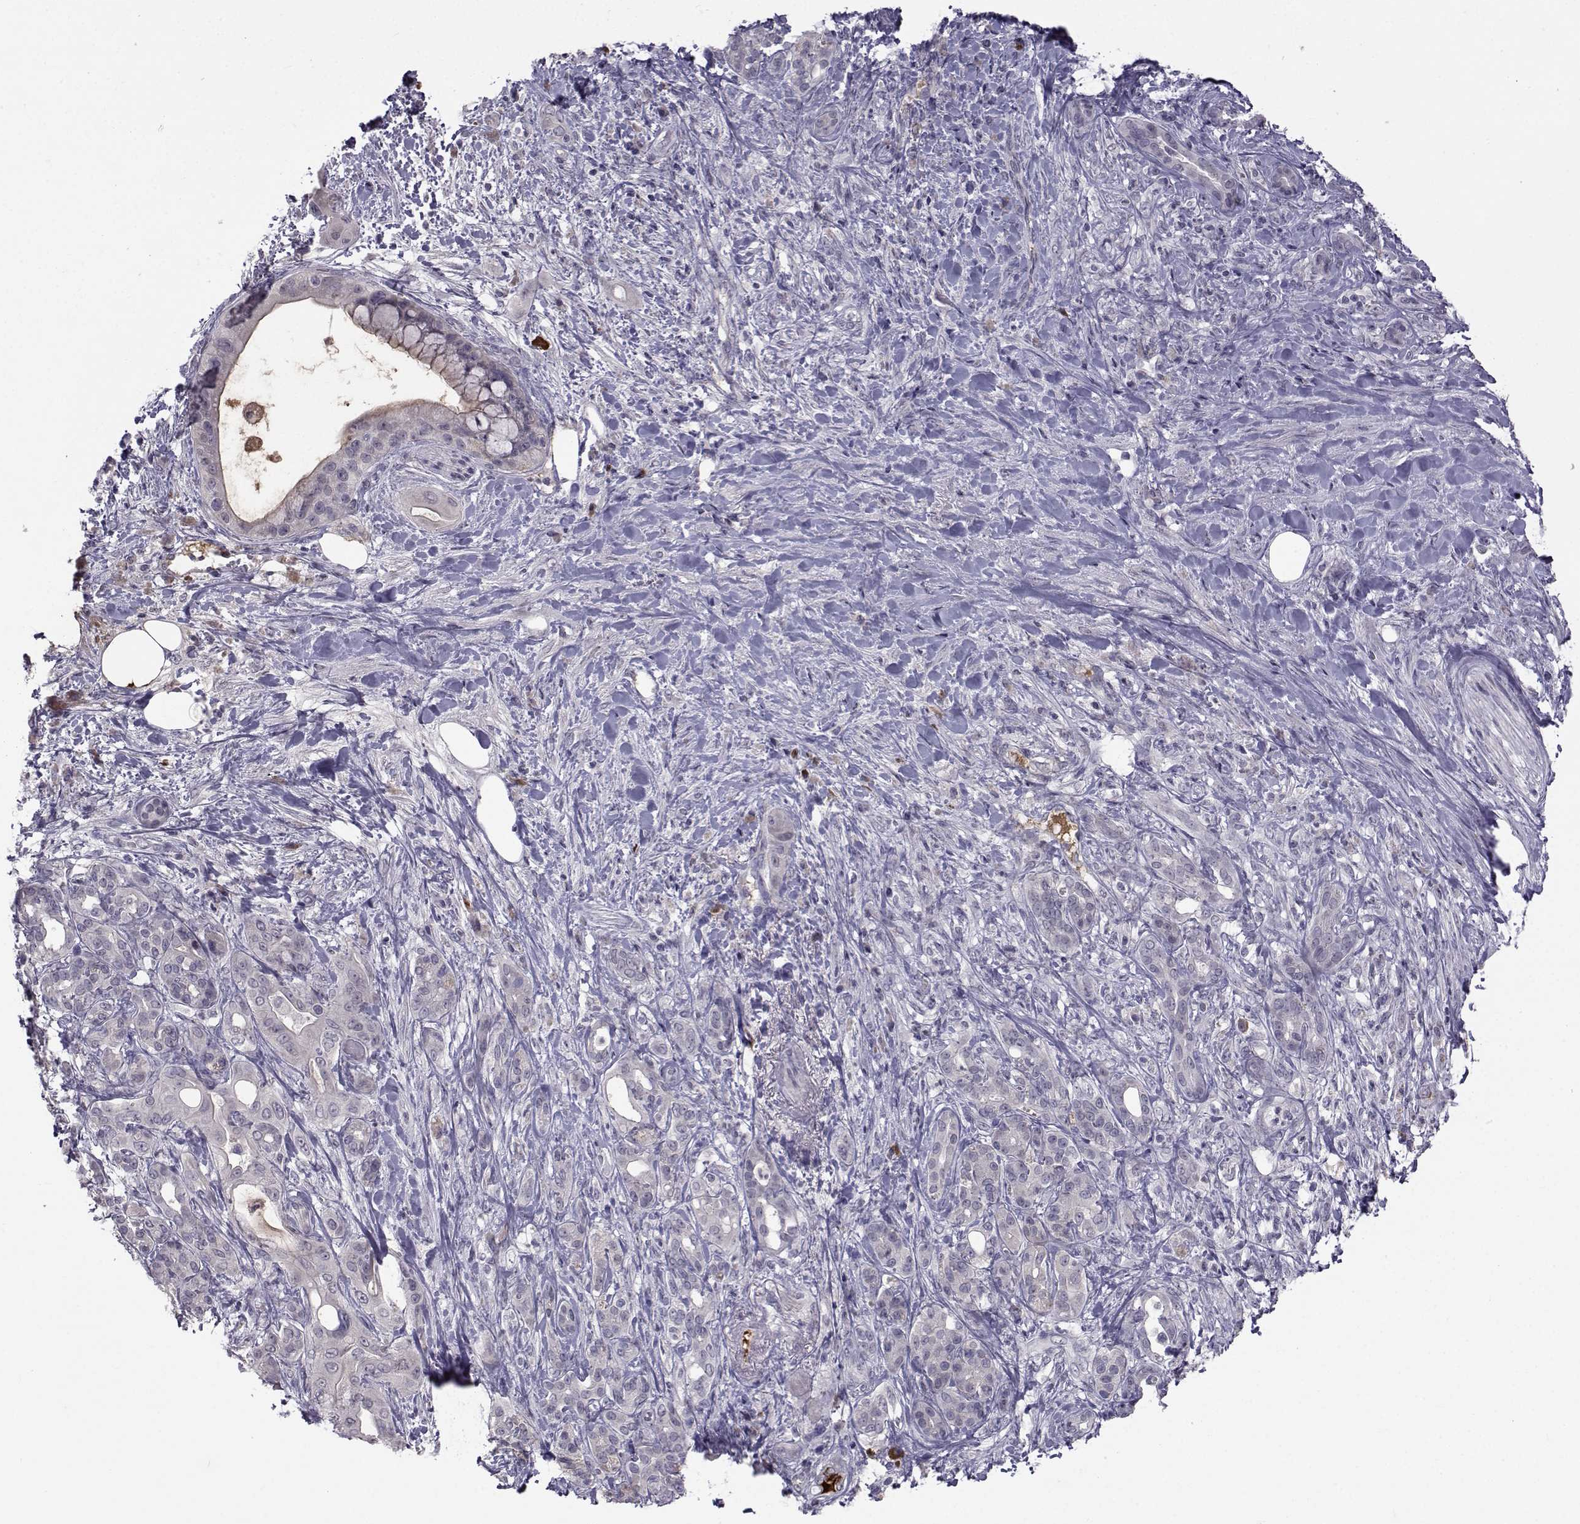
{"staining": {"intensity": "negative", "quantity": "none", "location": "none"}, "tissue": "pancreatic cancer", "cell_type": "Tumor cells", "image_type": "cancer", "snomed": [{"axis": "morphology", "description": "Adenocarcinoma, NOS"}, {"axis": "topography", "description": "Pancreas"}], "caption": "Image shows no protein staining in tumor cells of pancreatic cancer tissue.", "gene": "TNFRSF11B", "patient": {"sex": "male", "age": 71}}